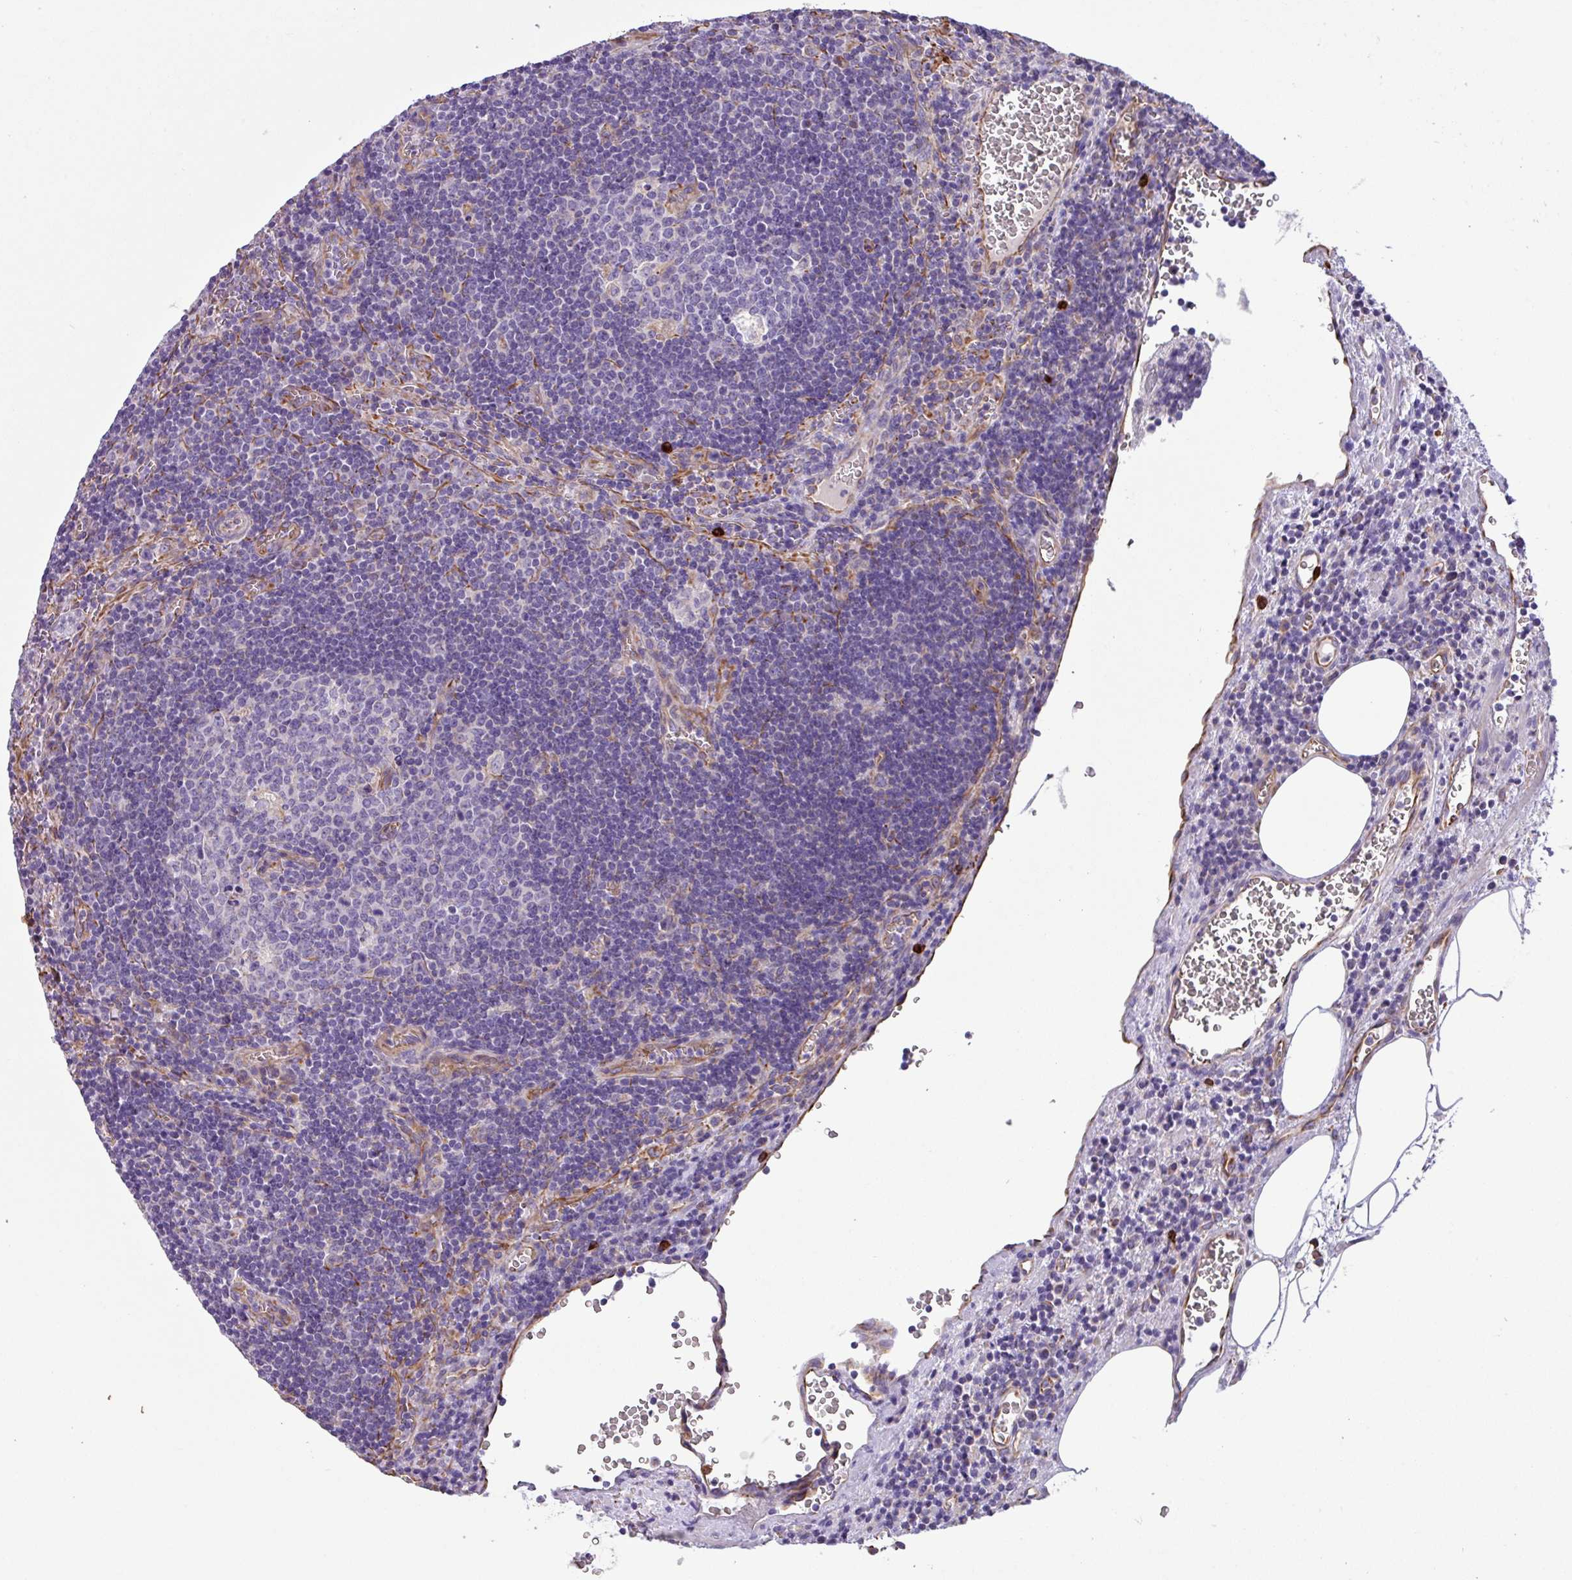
{"staining": {"intensity": "negative", "quantity": "none", "location": "none"}, "tissue": "lymph node", "cell_type": "Germinal center cells", "image_type": "normal", "snomed": [{"axis": "morphology", "description": "Normal tissue, NOS"}, {"axis": "topography", "description": "Lymph node"}], "caption": "IHC histopathology image of unremarkable lymph node: lymph node stained with DAB (3,3'-diaminobenzidine) reveals no significant protein positivity in germinal center cells. (DAB (3,3'-diaminobenzidine) immunohistochemistry (IHC), high magnification).", "gene": "MRM2", "patient": {"sex": "male", "age": 50}}